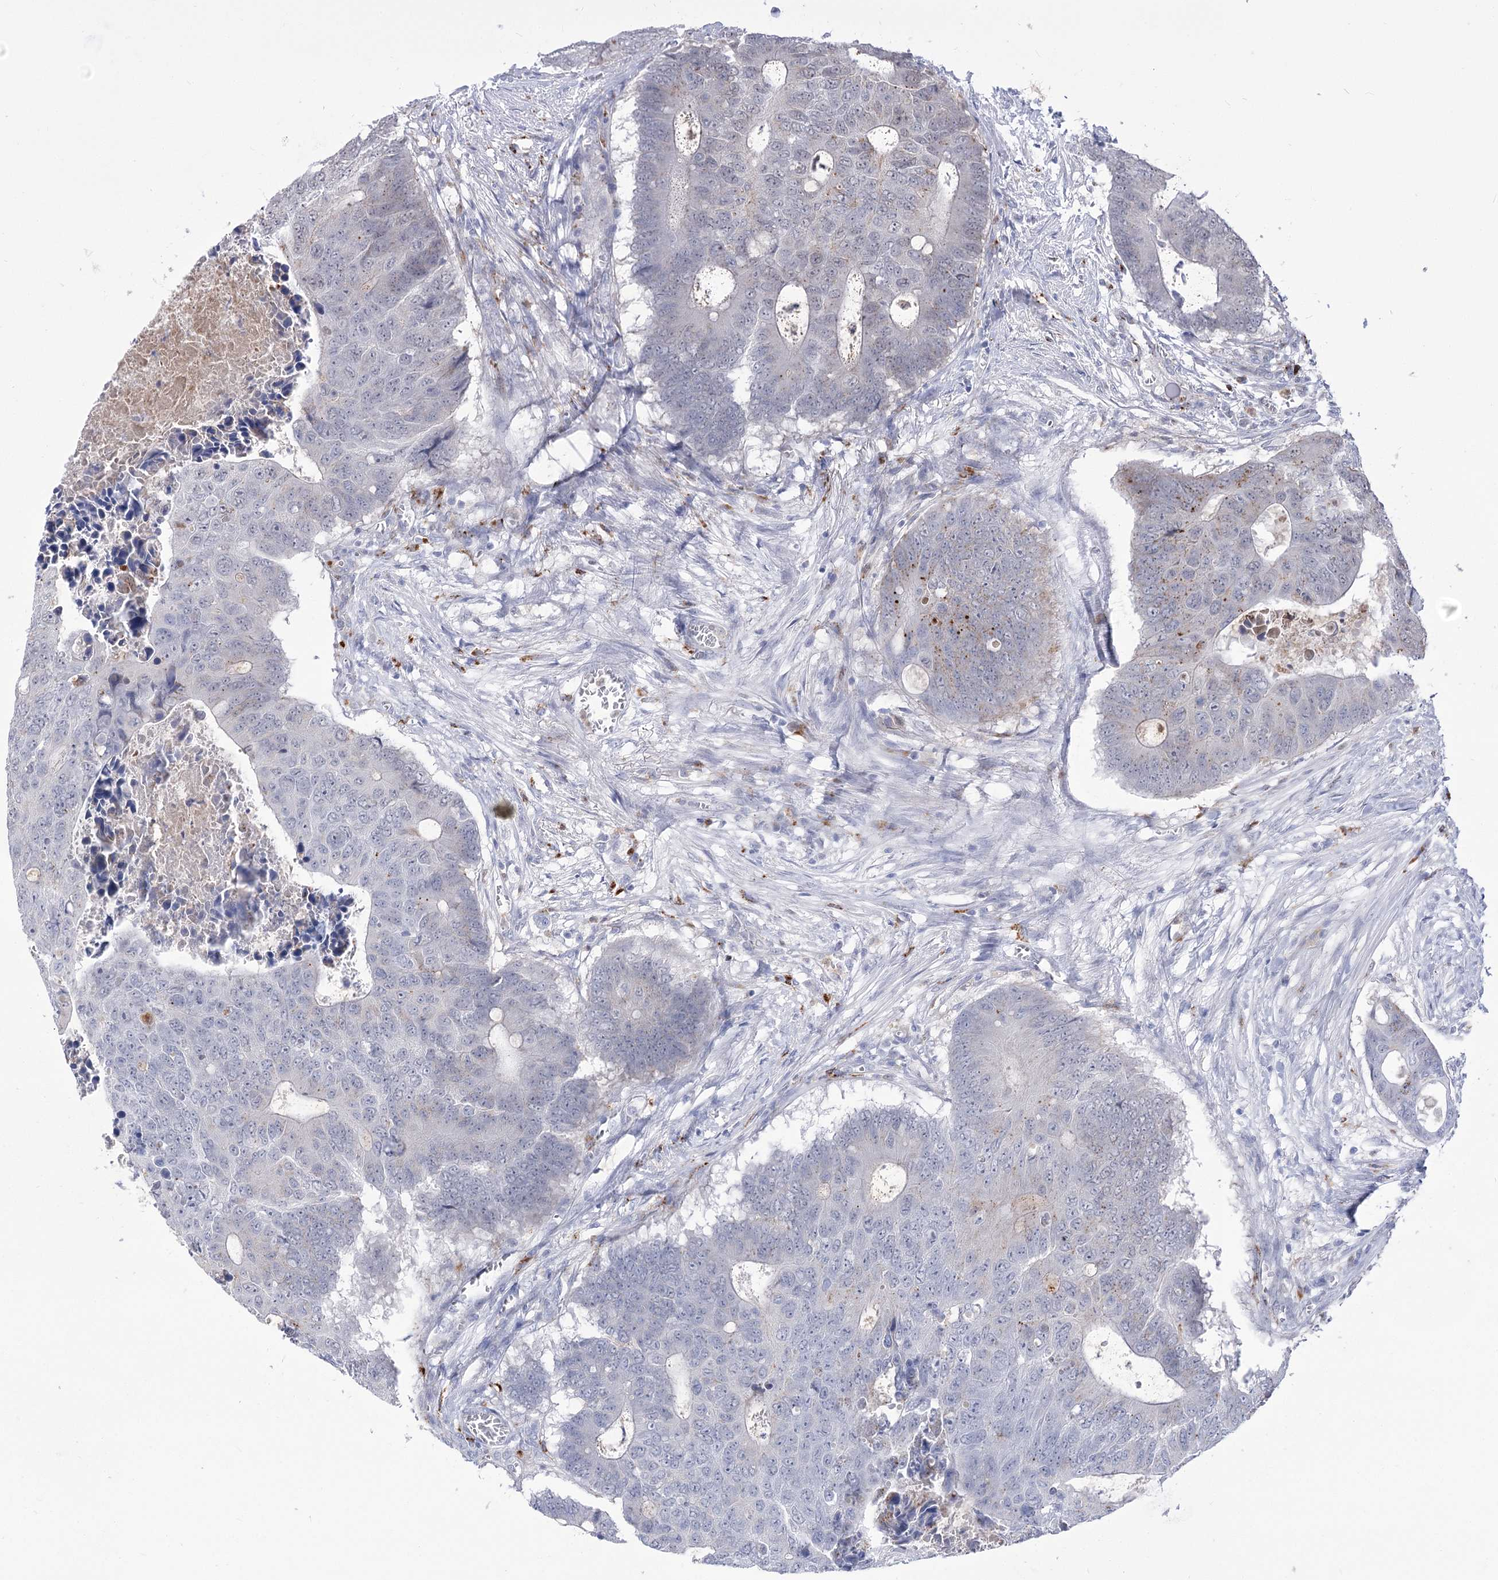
{"staining": {"intensity": "negative", "quantity": "none", "location": "none"}, "tissue": "colorectal cancer", "cell_type": "Tumor cells", "image_type": "cancer", "snomed": [{"axis": "morphology", "description": "Adenocarcinoma, NOS"}, {"axis": "topography", "description": "Colon"}], "caption": "DAB immunohistochemical staining of colorectal adenocarcinoma displays no significant positivity in tumor cells.", "gene": "SIAE", "patient": {"sex": "male", "age": 87}}